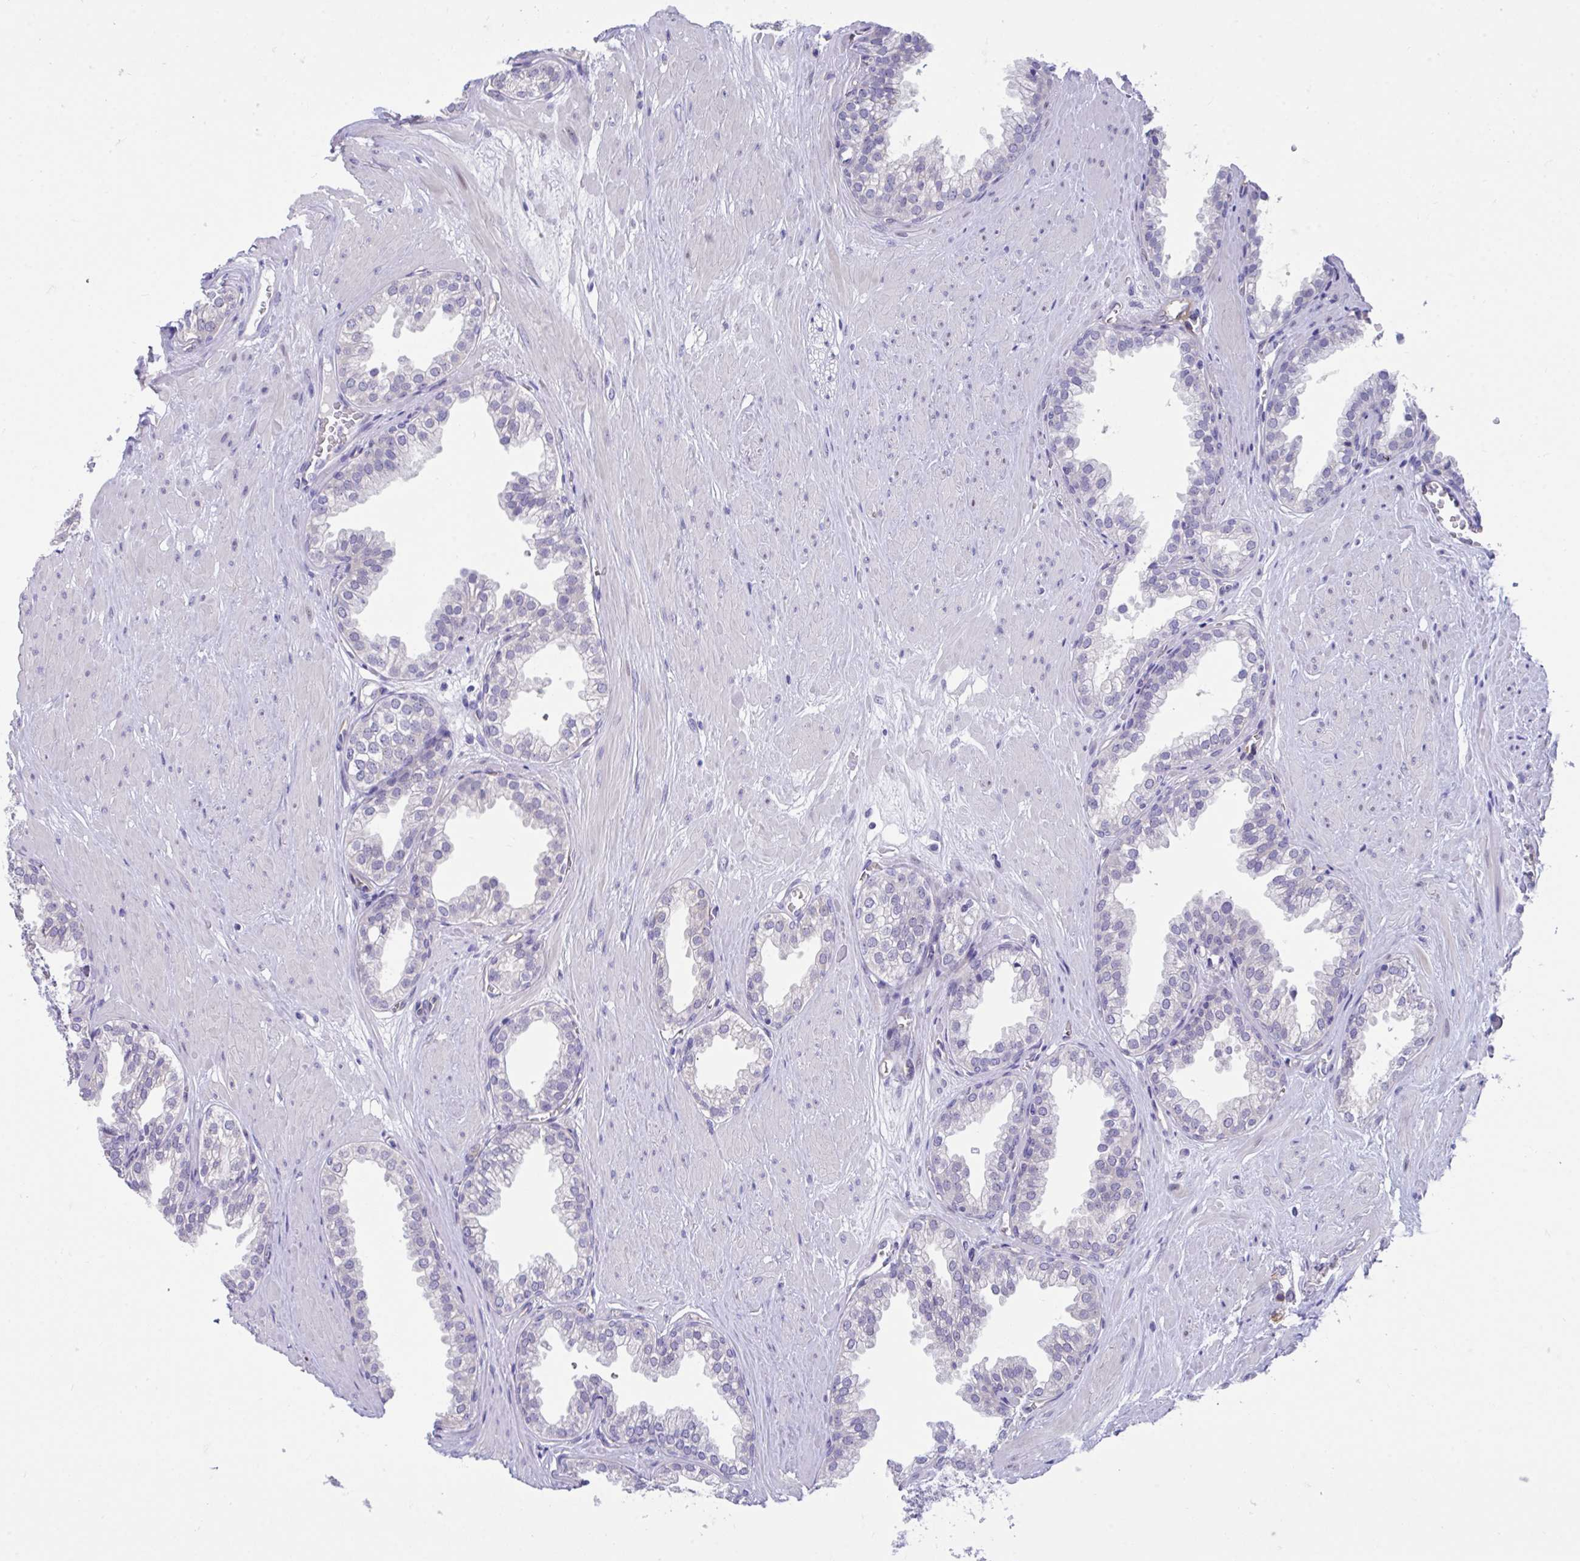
{"staining": {"intensity": "negative", "quantity": "none", "location": "none"}, "tissue": "prostate", "cell_type": "Glandular cells", "image_type": "normal", "snomed": [{"axis": "morphology", "description": "Normal tissue, NOS"}, {"axis": "topography", "description": "Prostate"}, {"axis": "topography", "description": "Peripheral nerve tissue"}], "caption": "IHC image of benign prostate: human prostate stained with DAB shows no significant protein staining in glandular cells. Nuclei are stained in blue.", "gene": "CENPQ", "patient": {"sex": "male", "age": 55}}